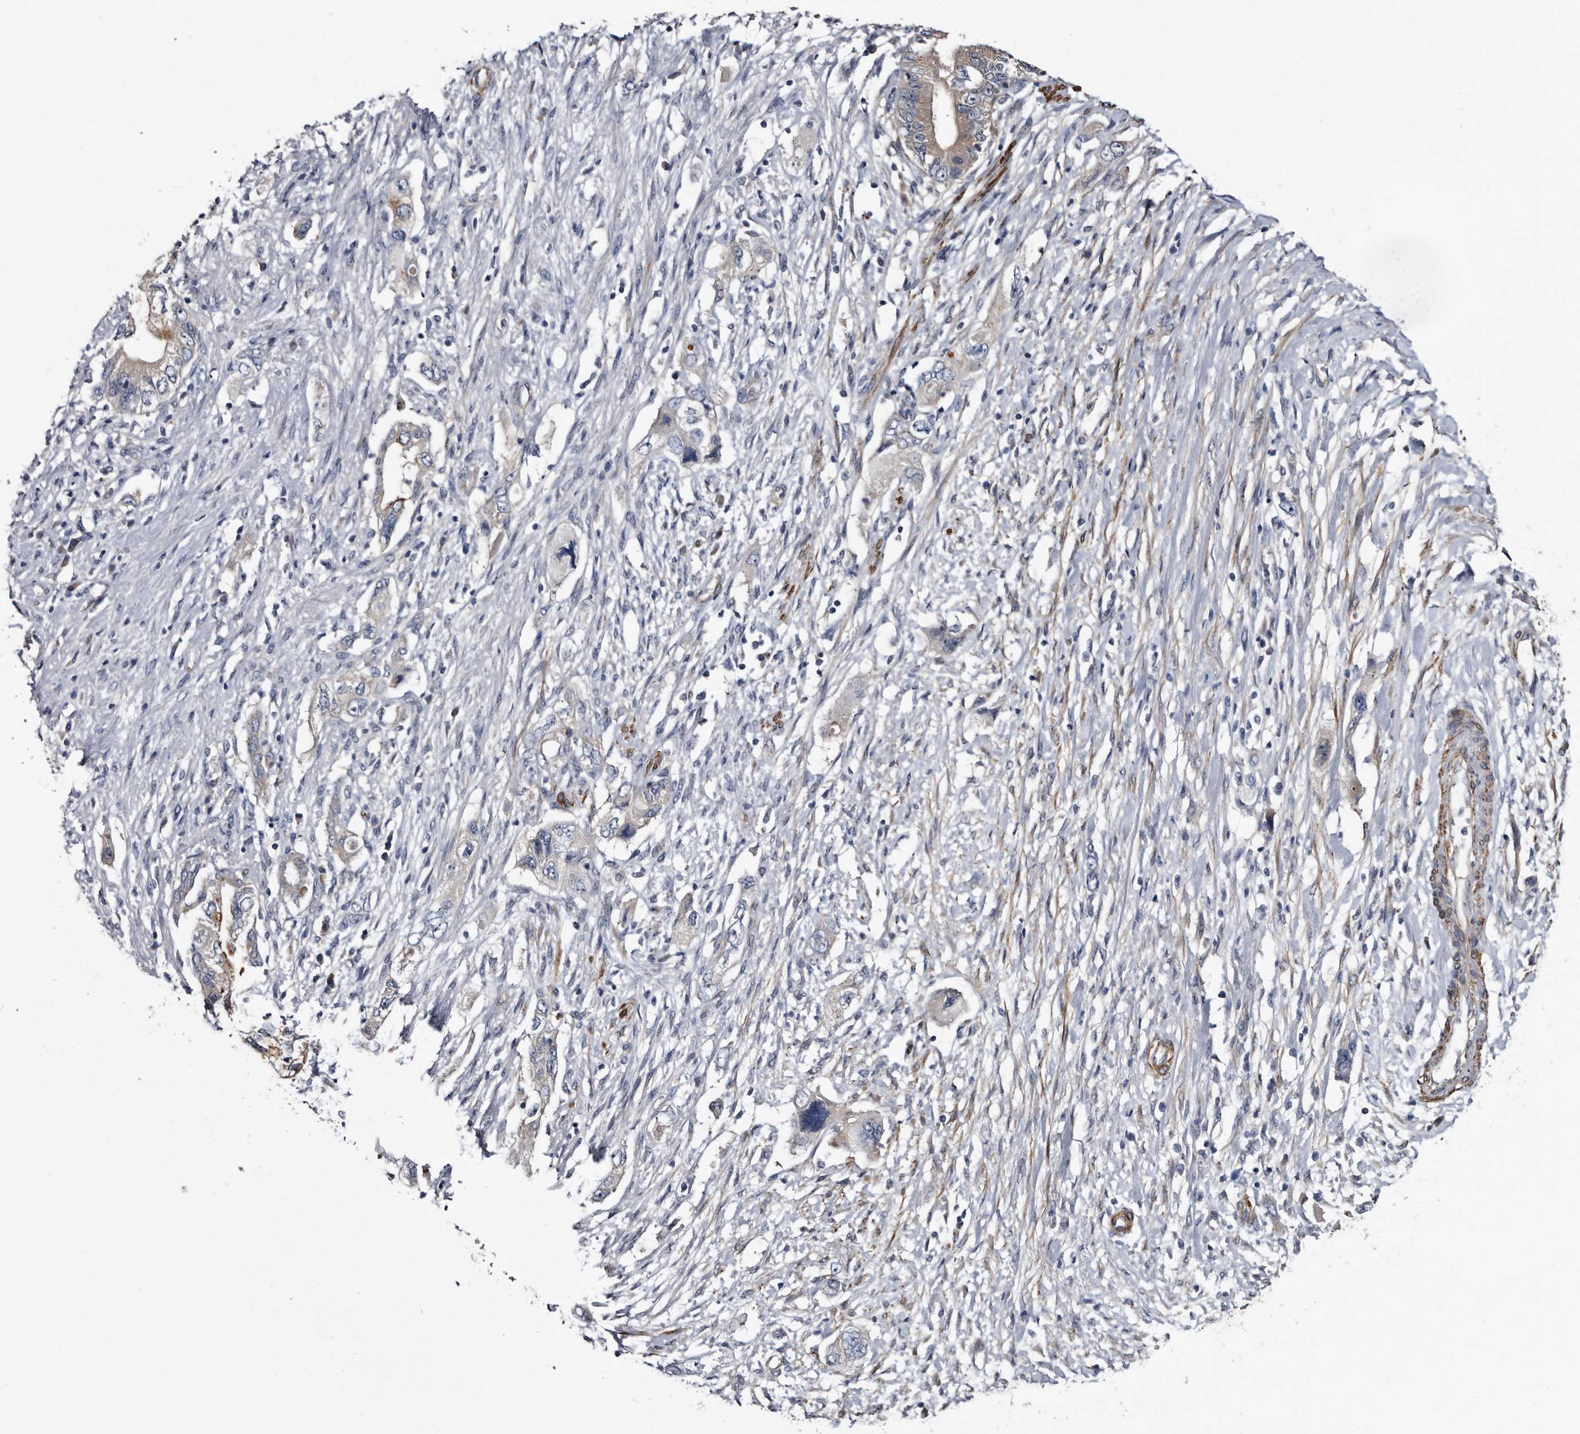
{"staining": {"intensity": "negative", "quantity": "none", "location": "none"}, "tissue": "pancreatic cancer", "cell_type": "Tumor cells", "image_type": "cancer", "snomed": [{"axis": "morphology", "description": "Adenocarcinoma, NOS"}, {"axis": "topography", "description": "Pancreas"}], "caption": "Immunohistochemistry (IHC) photomicrograph of neoplastic tissue: pancreatic adenocarcinoma stained with DAB exhibits no significant protein expression in tumor cells.", "gene": "IARS1", "patient": {"sex": "female", "age": 73}}